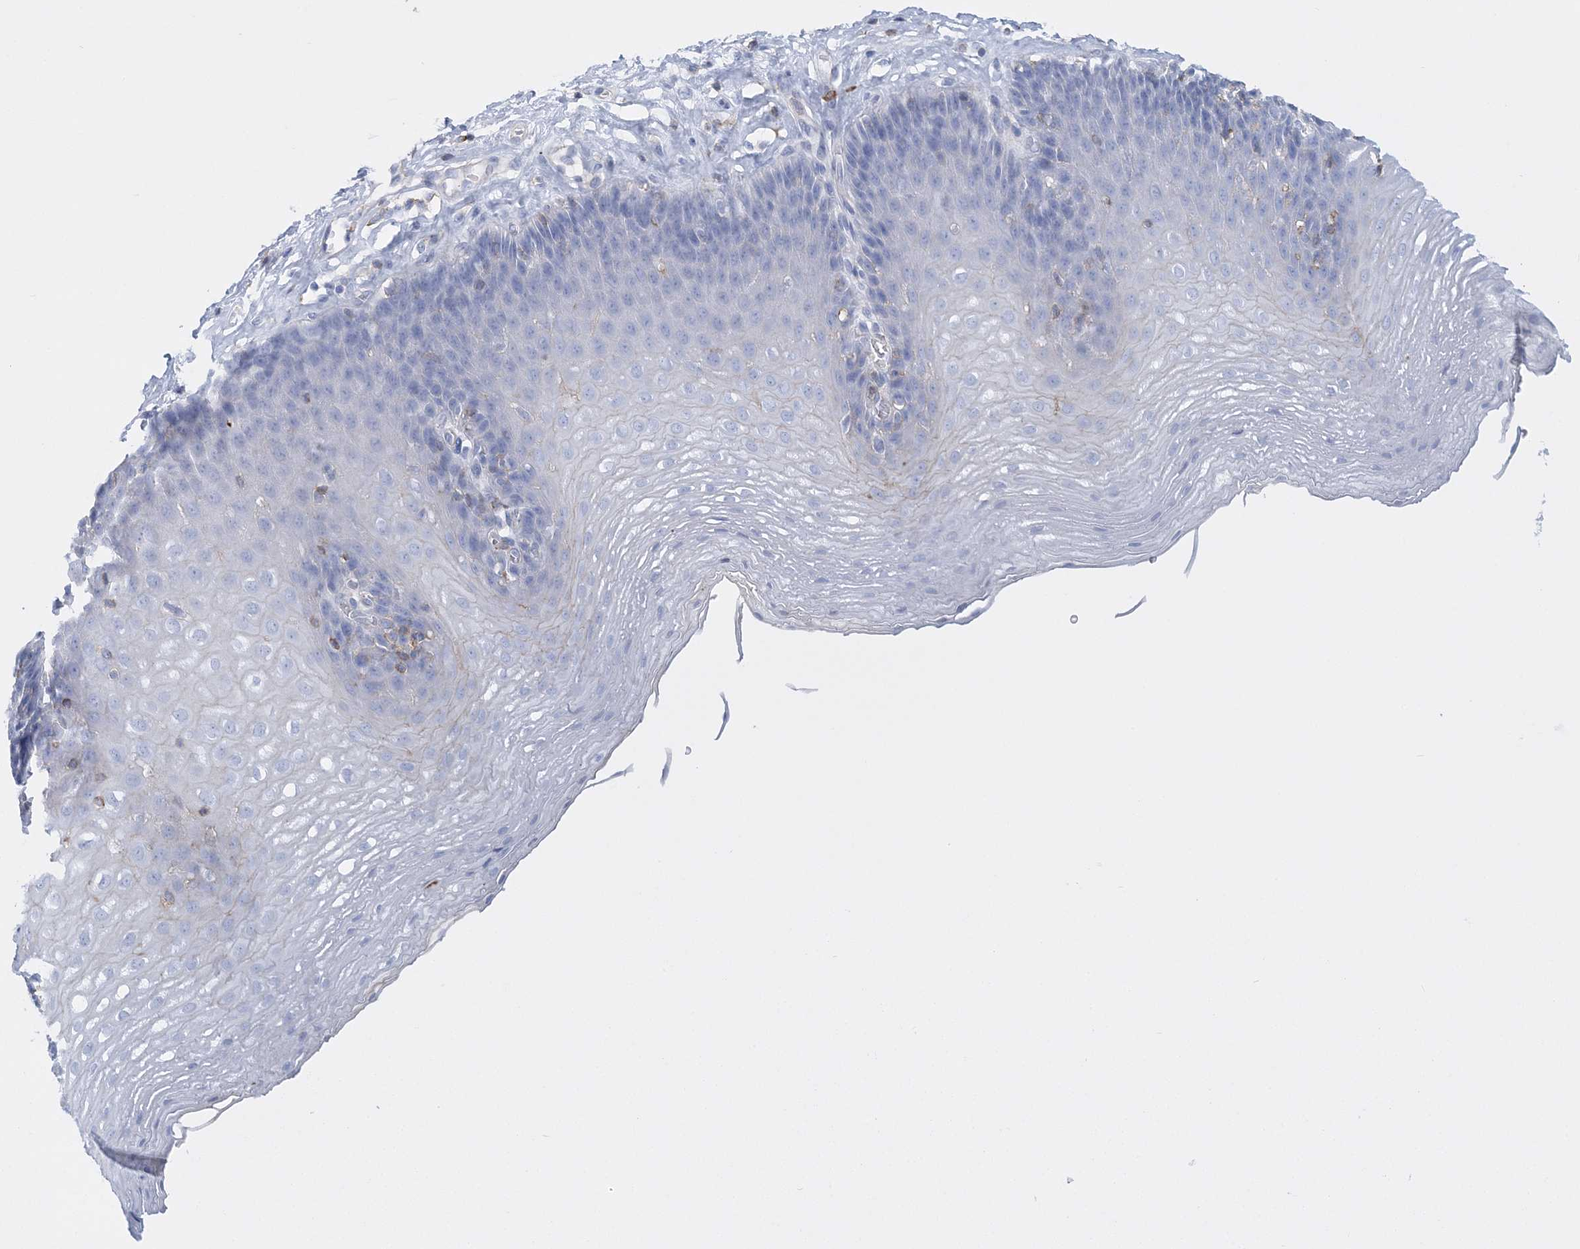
{"staining": {"intensity": "negative", "quantity": "none", "location": "none"}, "tissue": "esophagus", "cell_type": "Squamous epithelial cells", "image_type": "normal", "snomed": [{"axis": "morphology", "description": "Normal tissue, NOS"}, {"axis": "topography", "description": "Esophagus"}], "caption": "Immunohistochemistry of unremarkable esophagus shows no positivity in squamous epithelial cells.", "gene": "C11orf21", "patient": {"sex": "female", "age": 66}}